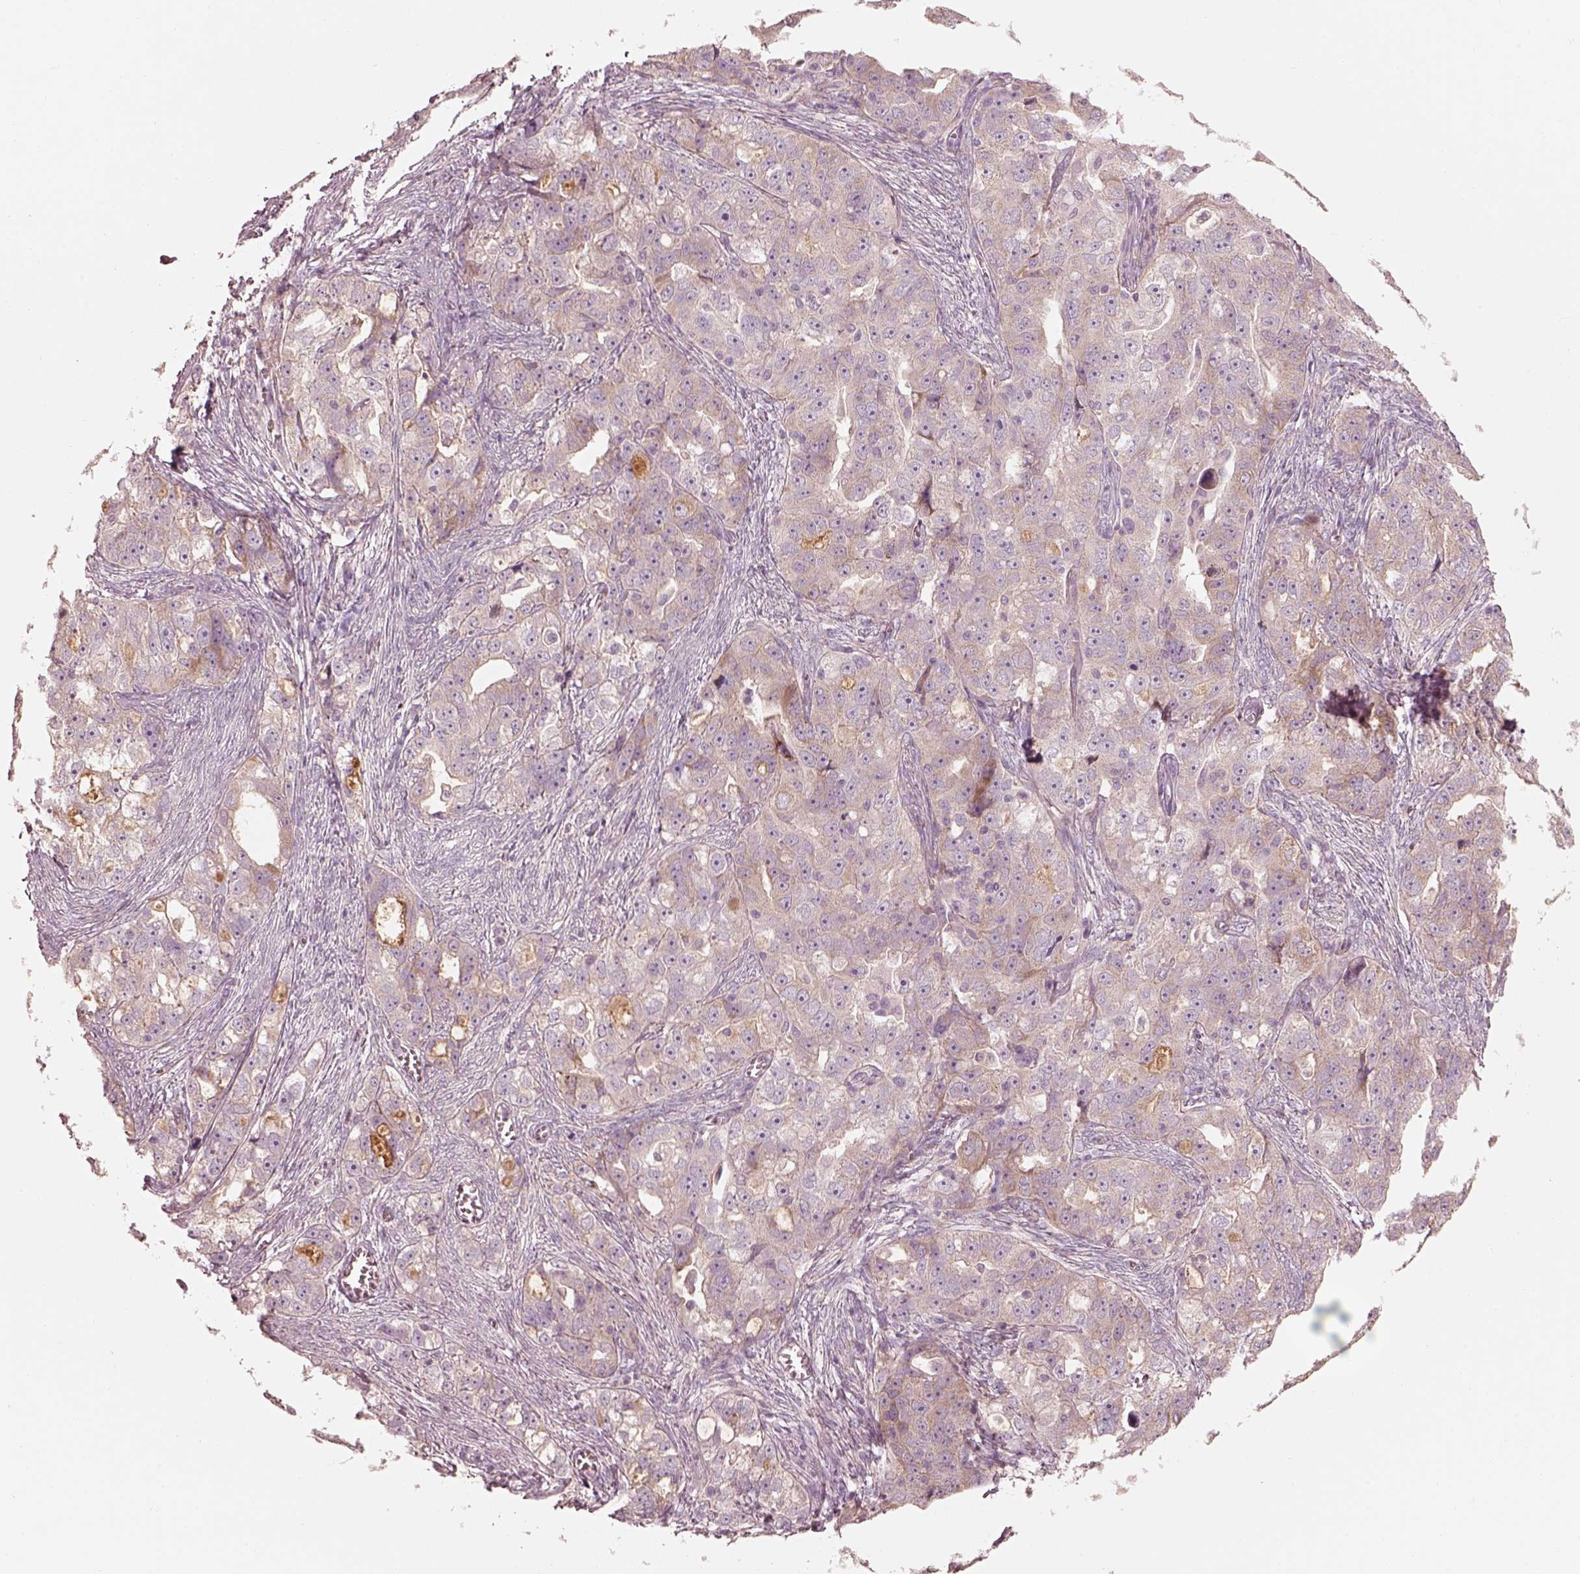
{"staining": {"intensity": "moderate", "quantity": "<25%", "location": "cytoplasmic/membranous"}, "tissue": "ovarian cancer", "cell_type": "Tumor cells", "image_type": "cancer", "snomed": [{"axis": "morphology", "description": "Cystadenocarcinoma, serous, NOS"}, {"axis": "topography", "description": "Ovary"}], "caption": "Moderate cytoplasmic/membranous expression for a protein is appreciated in approximately <25% of tumor cells of ovarian cancer using immunohistochemistry.", "gene": "RAB3C", "patient": {"sex": "female", "age": 51}}